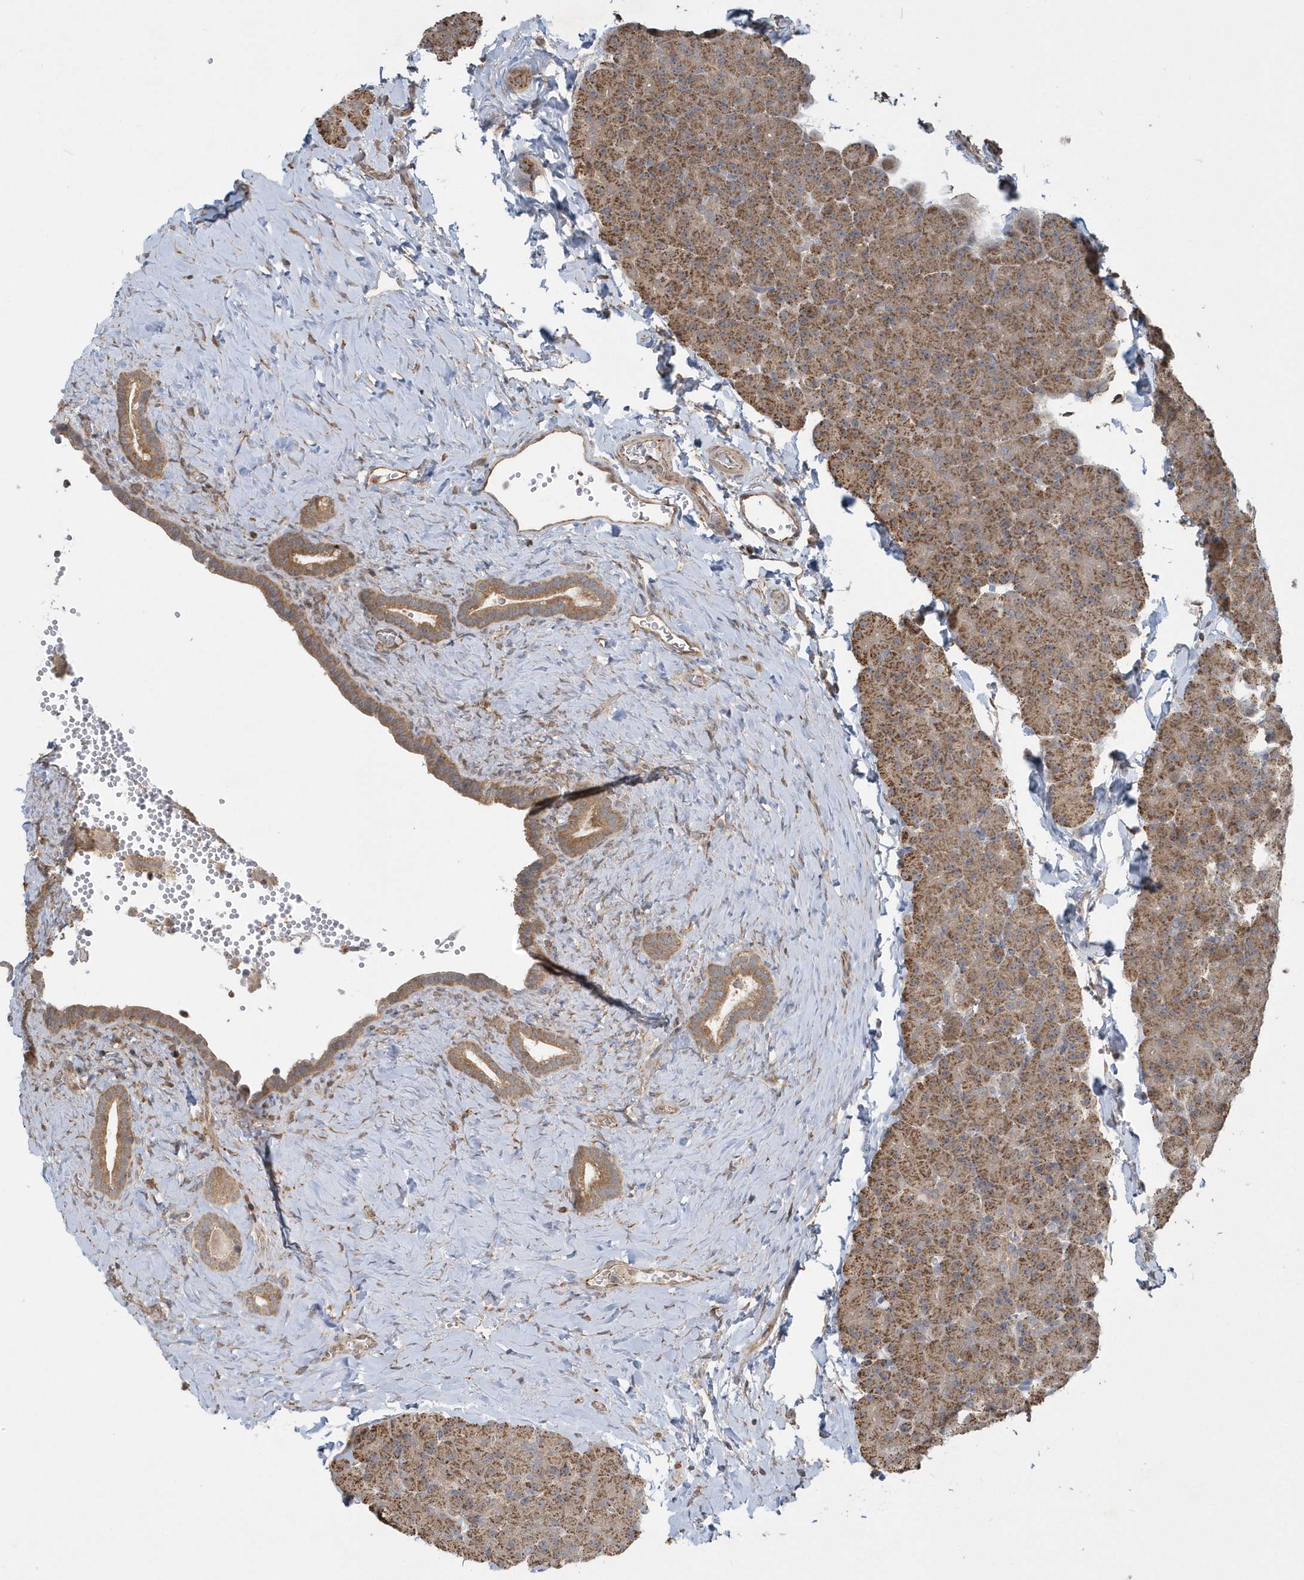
{"staining": {"intensity": "moderate", "quantity": ">75%", "location": "cytoplasmic/membranous"}, "tissue": "pancreas", "cell_type": "Exocrine glandular cells", "image_type": "normal", "snomed": [{"axis": "morphology", "description": "Normal tissue, NOS"}, {"axis": "morphology", "description": "Carcinoid, malignant, NOS"}, {"axis": "topography", "description": "Pancreas"}], "caption": "Human pancreas stained with a brown dye displays moderate cytoplasmic/membranous positive staining in approximately >75% of exocrine glandular cells.", "gene": "THG1L", "patient": {"sex": "female", "age": 35}}